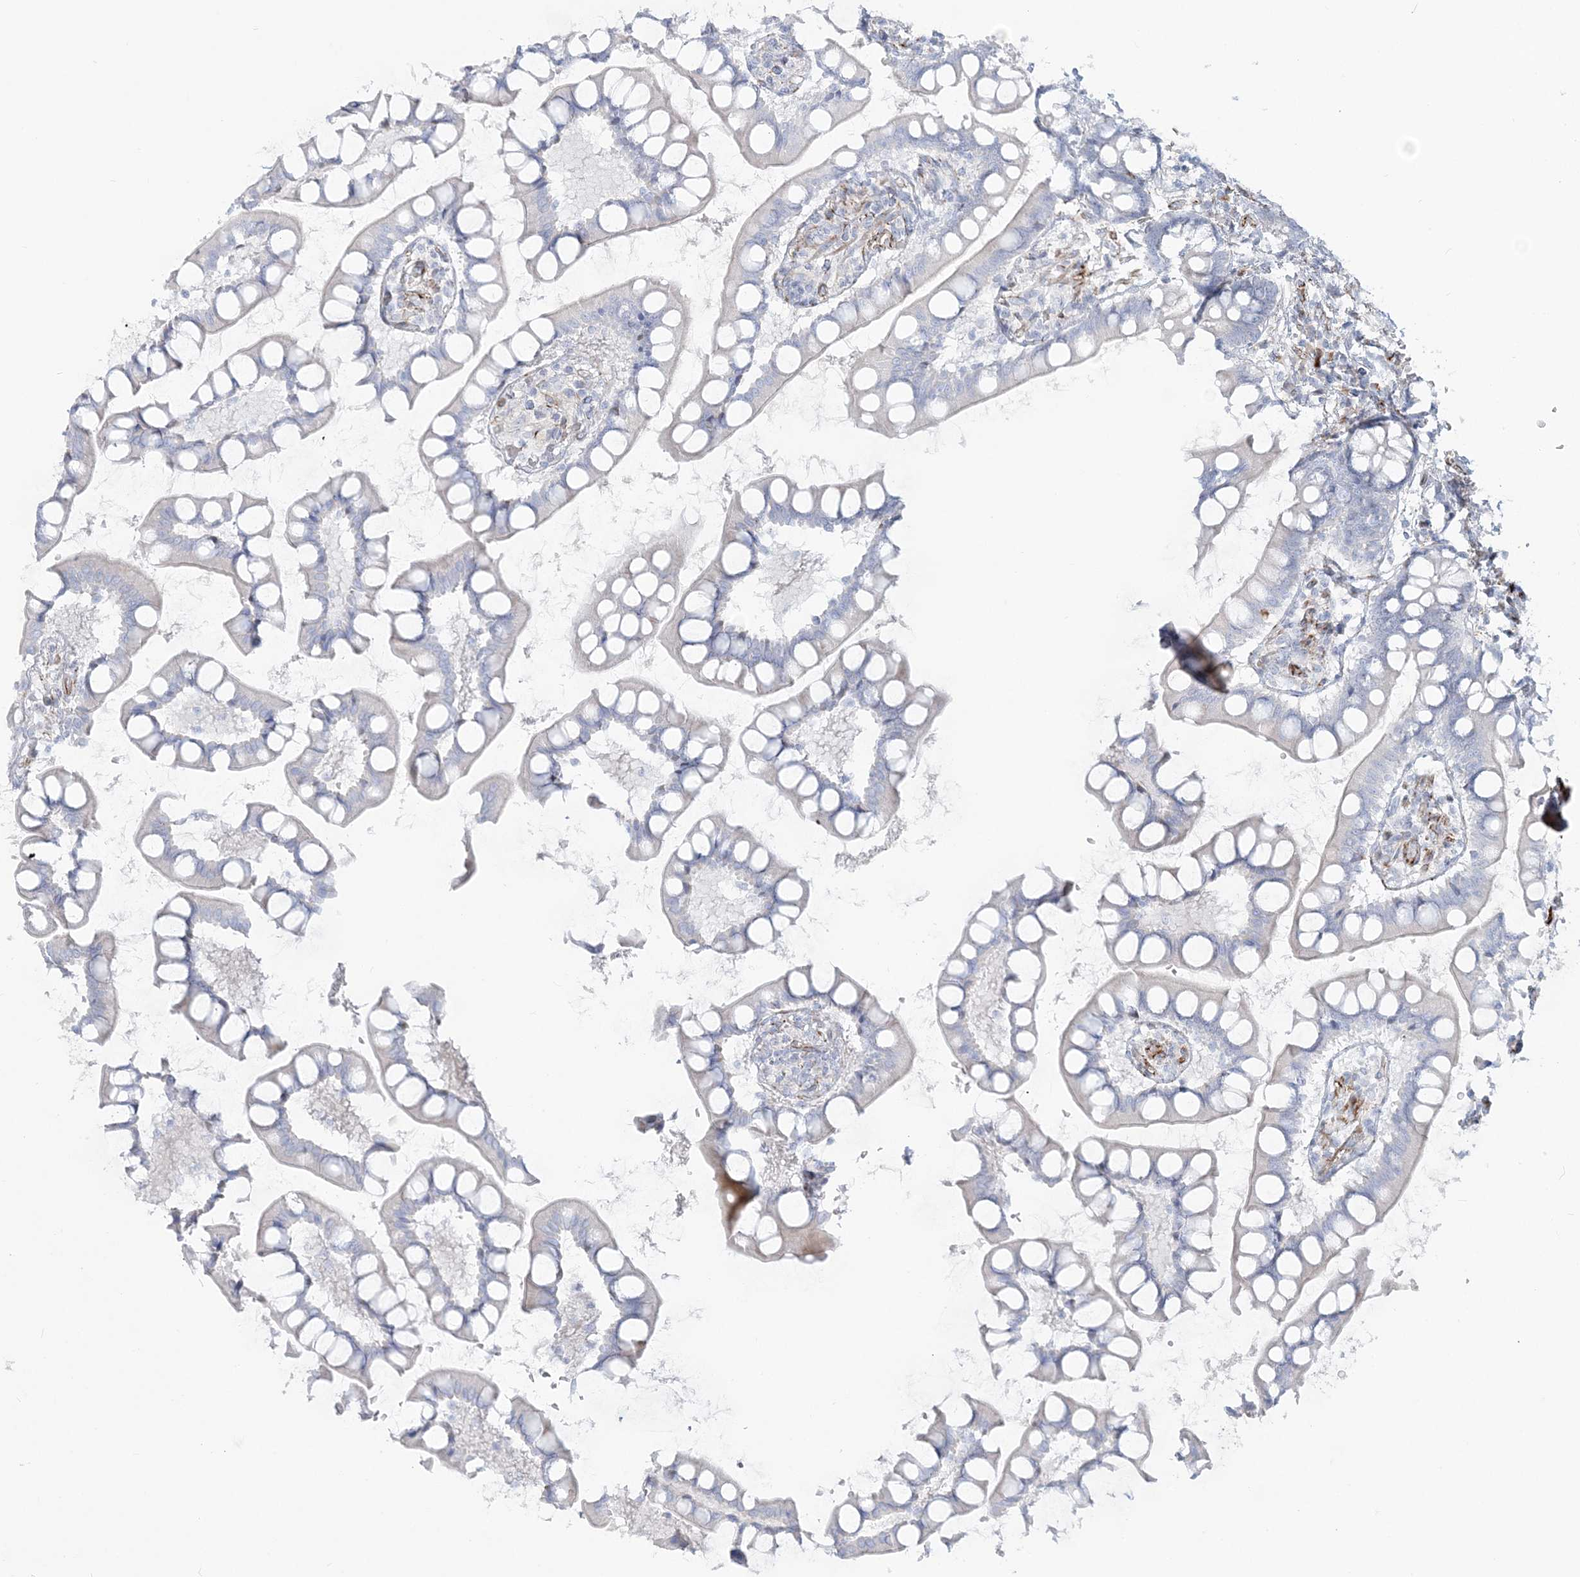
{"staining": {"intensity": "weak", "quantity": "<25%", "location": "cytoplasmic/membranous"}, "tissue": "small intestine", "cell_type": "Glandular cells", "image_type": "normal", "snomed": [{"axis": "morphology", "description": "Normal tissue, NOS"}, {"axis": "topography", "description": "Small intestine"}], "caption": "DAB (3,3'-diaminobenzidine) immunohistochemical staining of benign small intestine exhibits no significant positivity in glandular cells.", "gene": "PPIL6", "patient": {"sex": "male", "age": 52}}